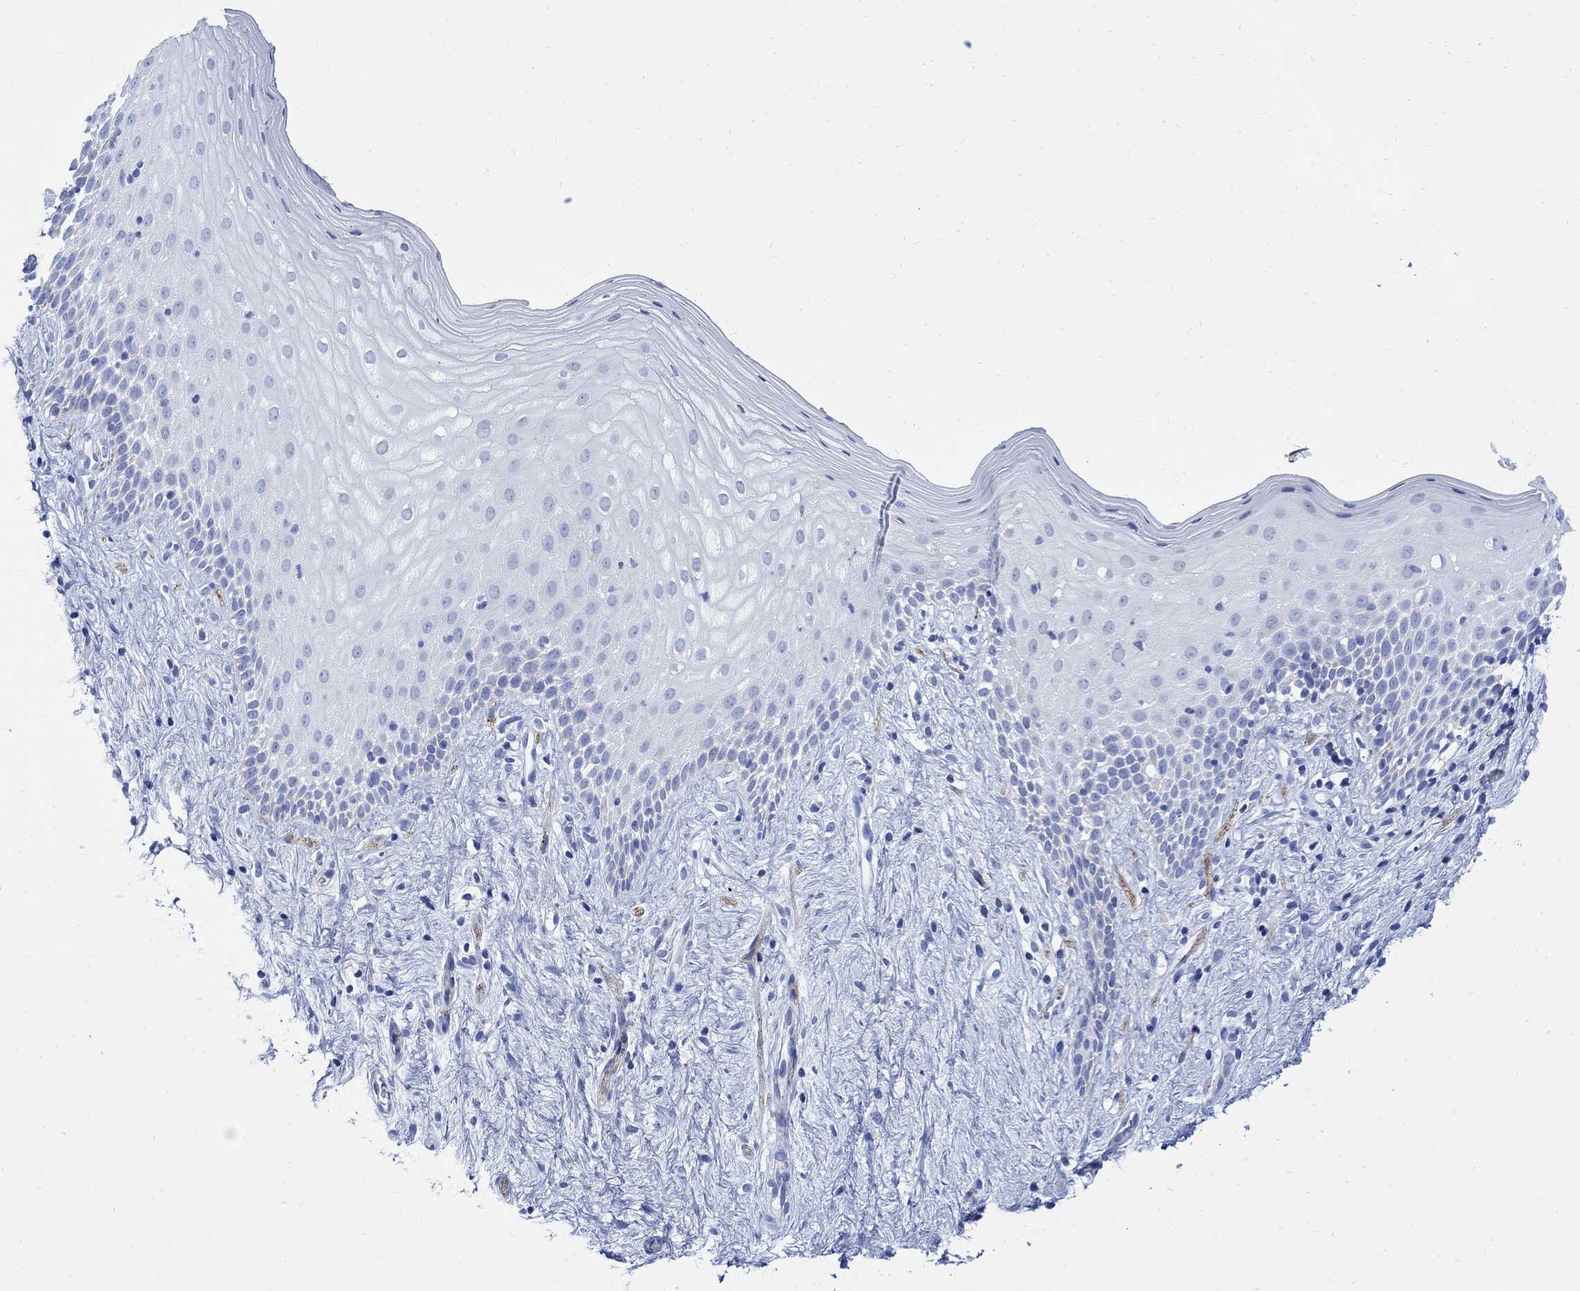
{"staining": {"intensity": "negative", "quantity": "none", "location": "none"}, "tissue": "vagina", "cell_type": "Squamous epithelial cells", "image_type": "normal", "snomed": [{"axis": "morphology", "description": "Normal tissue, NOS"}, {"axis": "topography", "description": "Vagina"}], "caption": "Immunohistochemical staining of unremarkable human vagina demonstrates no significant positivity in squamous epithelial cells.", "gene": "CPLX1", "patient": {"sex": "female", "age": 47}}